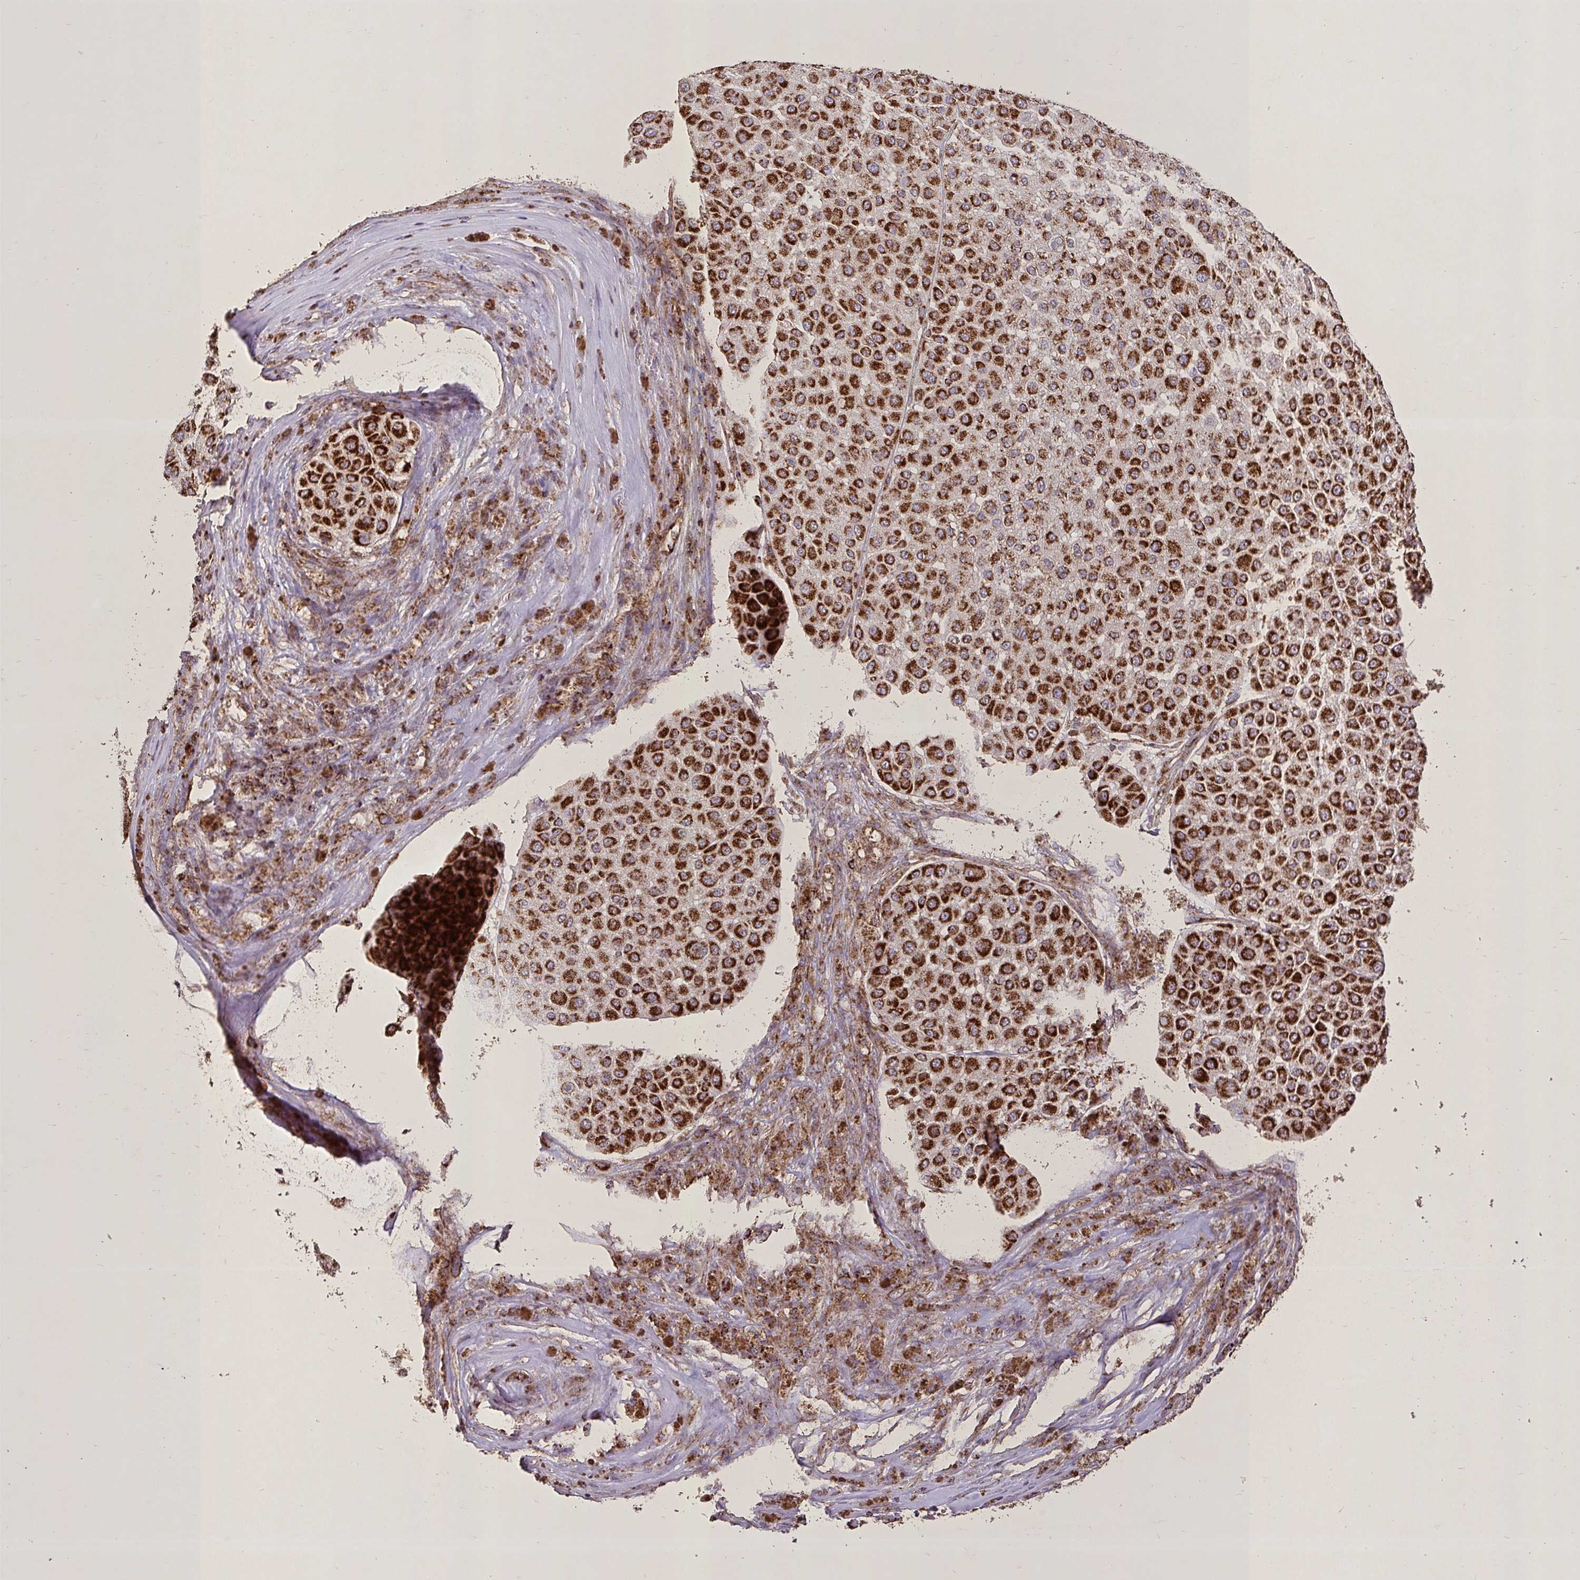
{"staining": {"intensity": "strong", "quantity": ">75%", "location": "cytoplasmic/membranous"}, "tissue": "melanoma", "cell_type": "Tumor cells", "image_type": "cancer", "snomed": [{"axis": "morphology", "description": "Malignant melanoma, Metastatic site"}, {"axis": "topography", "description": "Smooth muscle"}], "caption": "Malignant melanoma (metastatic site) tissue exhibits strong cytoplasmic/membranous staining in approximately >75% of tumor cells", "gene": "AGK", "patient": {"sex": "male", "age": 41}}